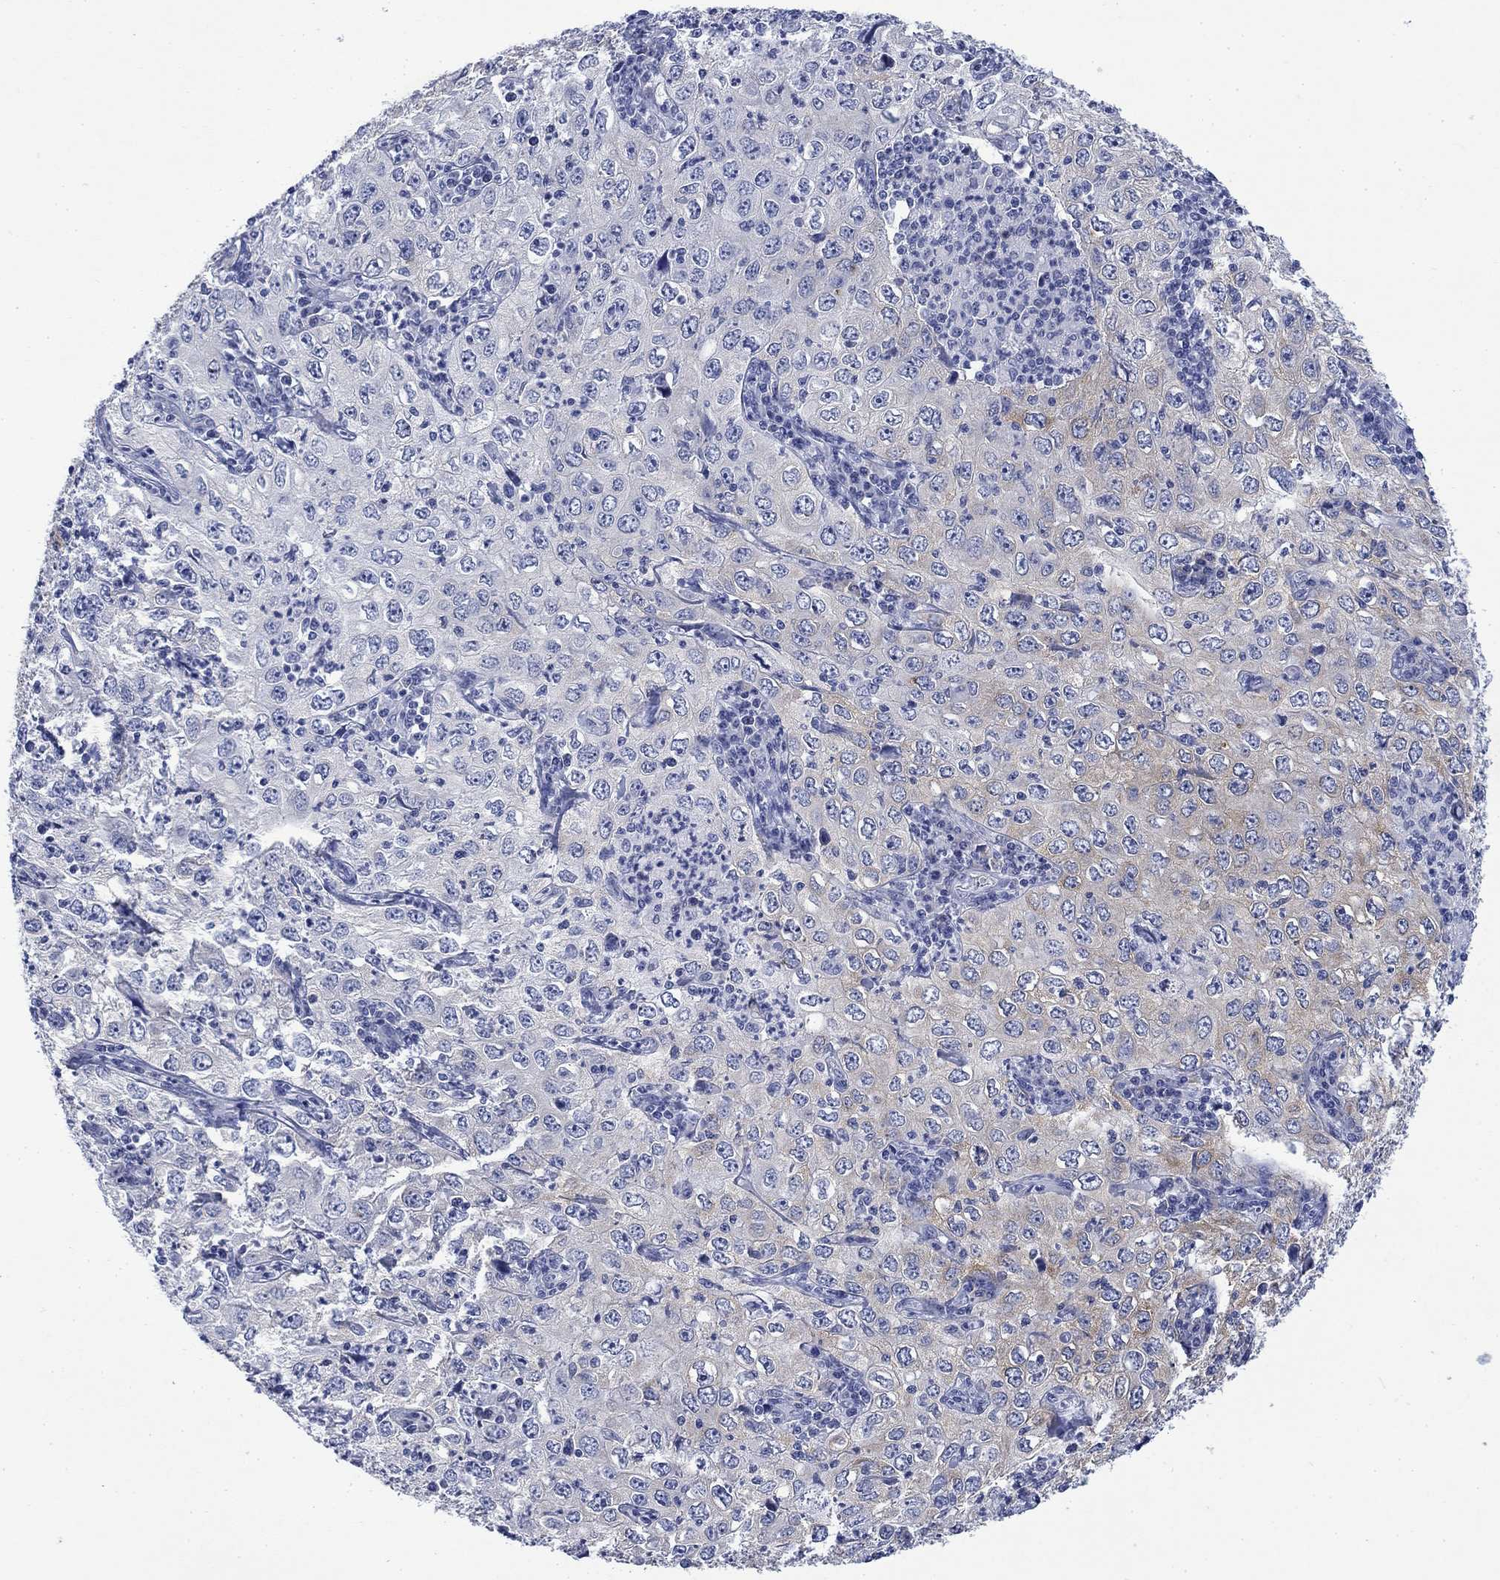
{"staining": {"intensity": "weak", "quantity": "<25%", "location": "cytoplasmic/membranous"}, "tissue": "cervical cancer", "cell_type": "Tumor cells", "image_type": "cancer", "snomed": [{"axis": "morphology", "description": "Squamous cell carcinoma, NOS"}, {"axis": "topography", "description": "Cervix"}], "caption": "Immunohistochemistry micrograph of neoplastic tissue: cervical squamous cell carcinoma stained with DAB reveals no significant protein expression in tumor cells.", "gene": "IGF2BP3", "patient": {"sex": "female", "age": 24}}